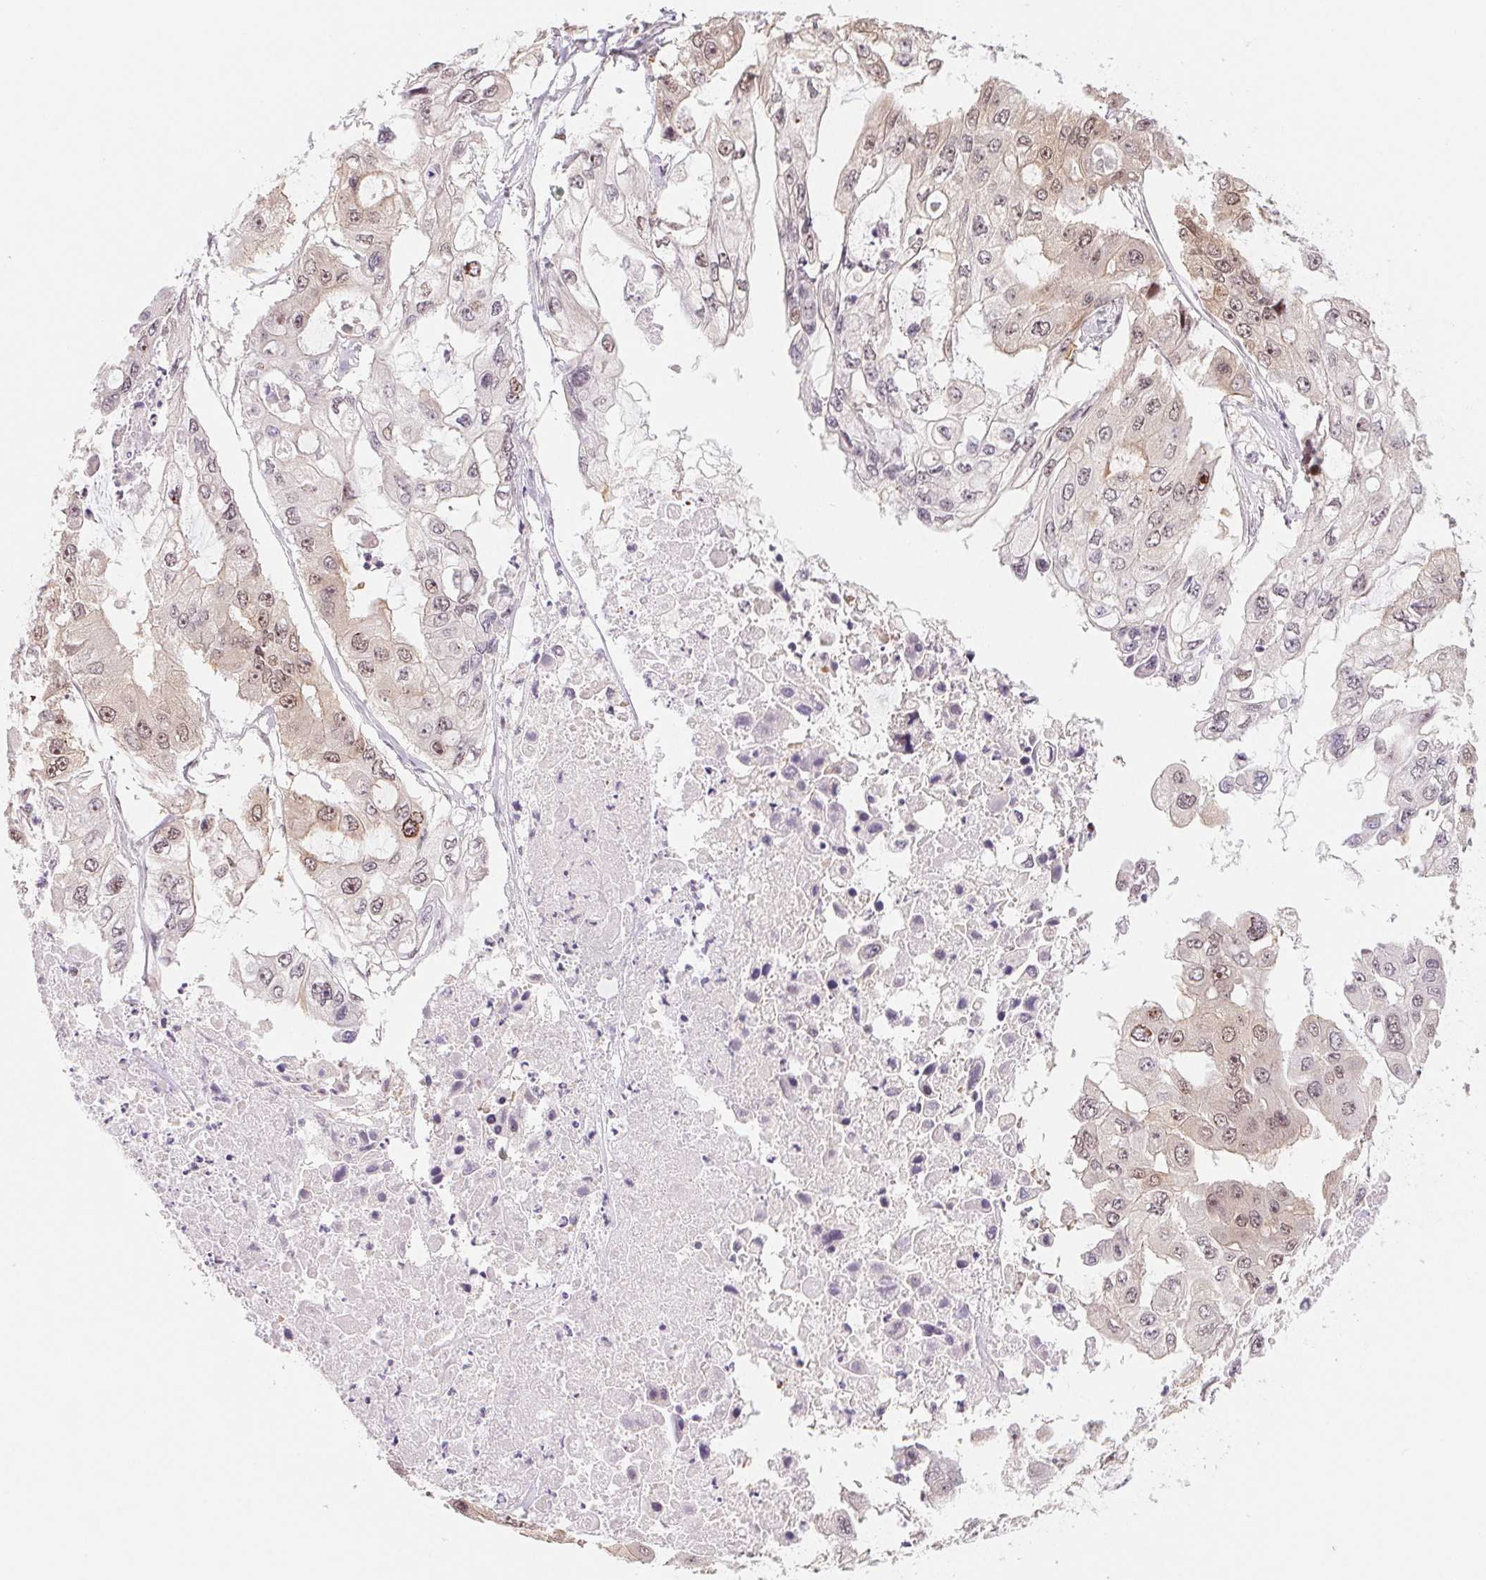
{"staining": {"intensity": "moderate", "quantity": "25%-75%", "location": "cytoplasmic/membranous,nuclear"}, "tissue": "ovarian cancer", "cell_type": "Tumor cells", "image_type": "cancer", "snomed": [{"axis": "morphology", "description": "Cystadenocarcinoma, serous, NOS"}, {"axis": "topography", "description": "Ovary"}], "caption": "There is medium levels of moderate cytoplasmic/membranous and nuclear staining in tumor cells of ovarian serous cystadenocarcinoma, as demonstrated by immunohistochemical staining (brown color).", "gene": "DNAJB6", "patient": {"sex": "female", "age": 56}}